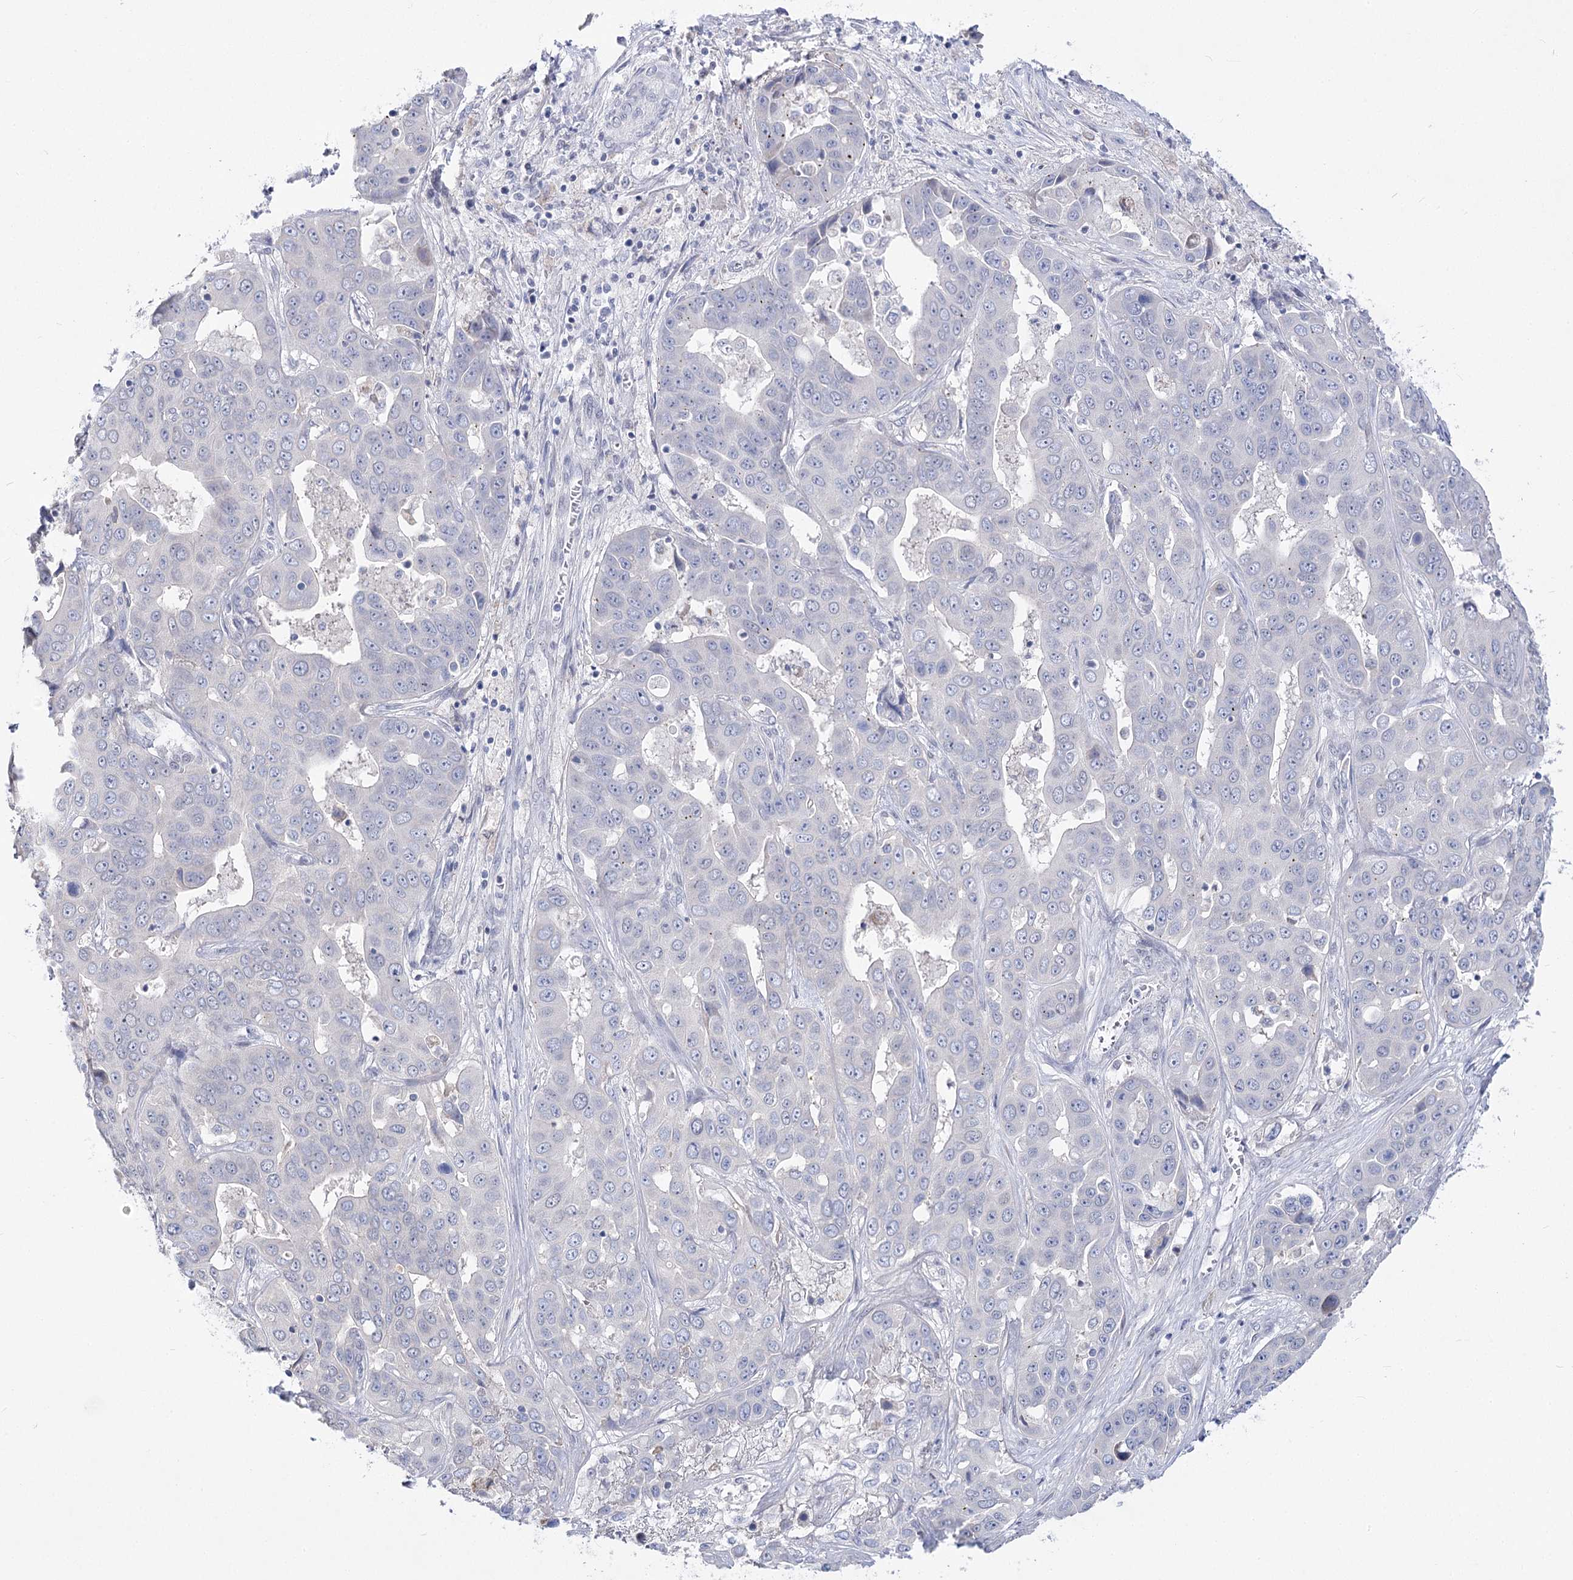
{"staining": {"intensity": "negative", "quantity": "none", "location": "none"}, "tissue": "liver cancer", "cell_type": "Tumor cells", "image_type": "cancer", "snomed": [{"axis": "morphology", "description": "Cholangiocarcinoma"}, {"axis": "topography", "description": "Liver"}], "caption": "IHC photomicrograph of neoplastic tissue: human cholangiocarcinoma (liver) stained with DAB (3,3'-diaminobenzidine) demonstrates no significant protein positivity in tumor cells. (Immunohistochemistry (ihc), brightfield microscopy, high magnification).", "gene": "ATP10B", "patient": {"sex": "female", "age": 52}}